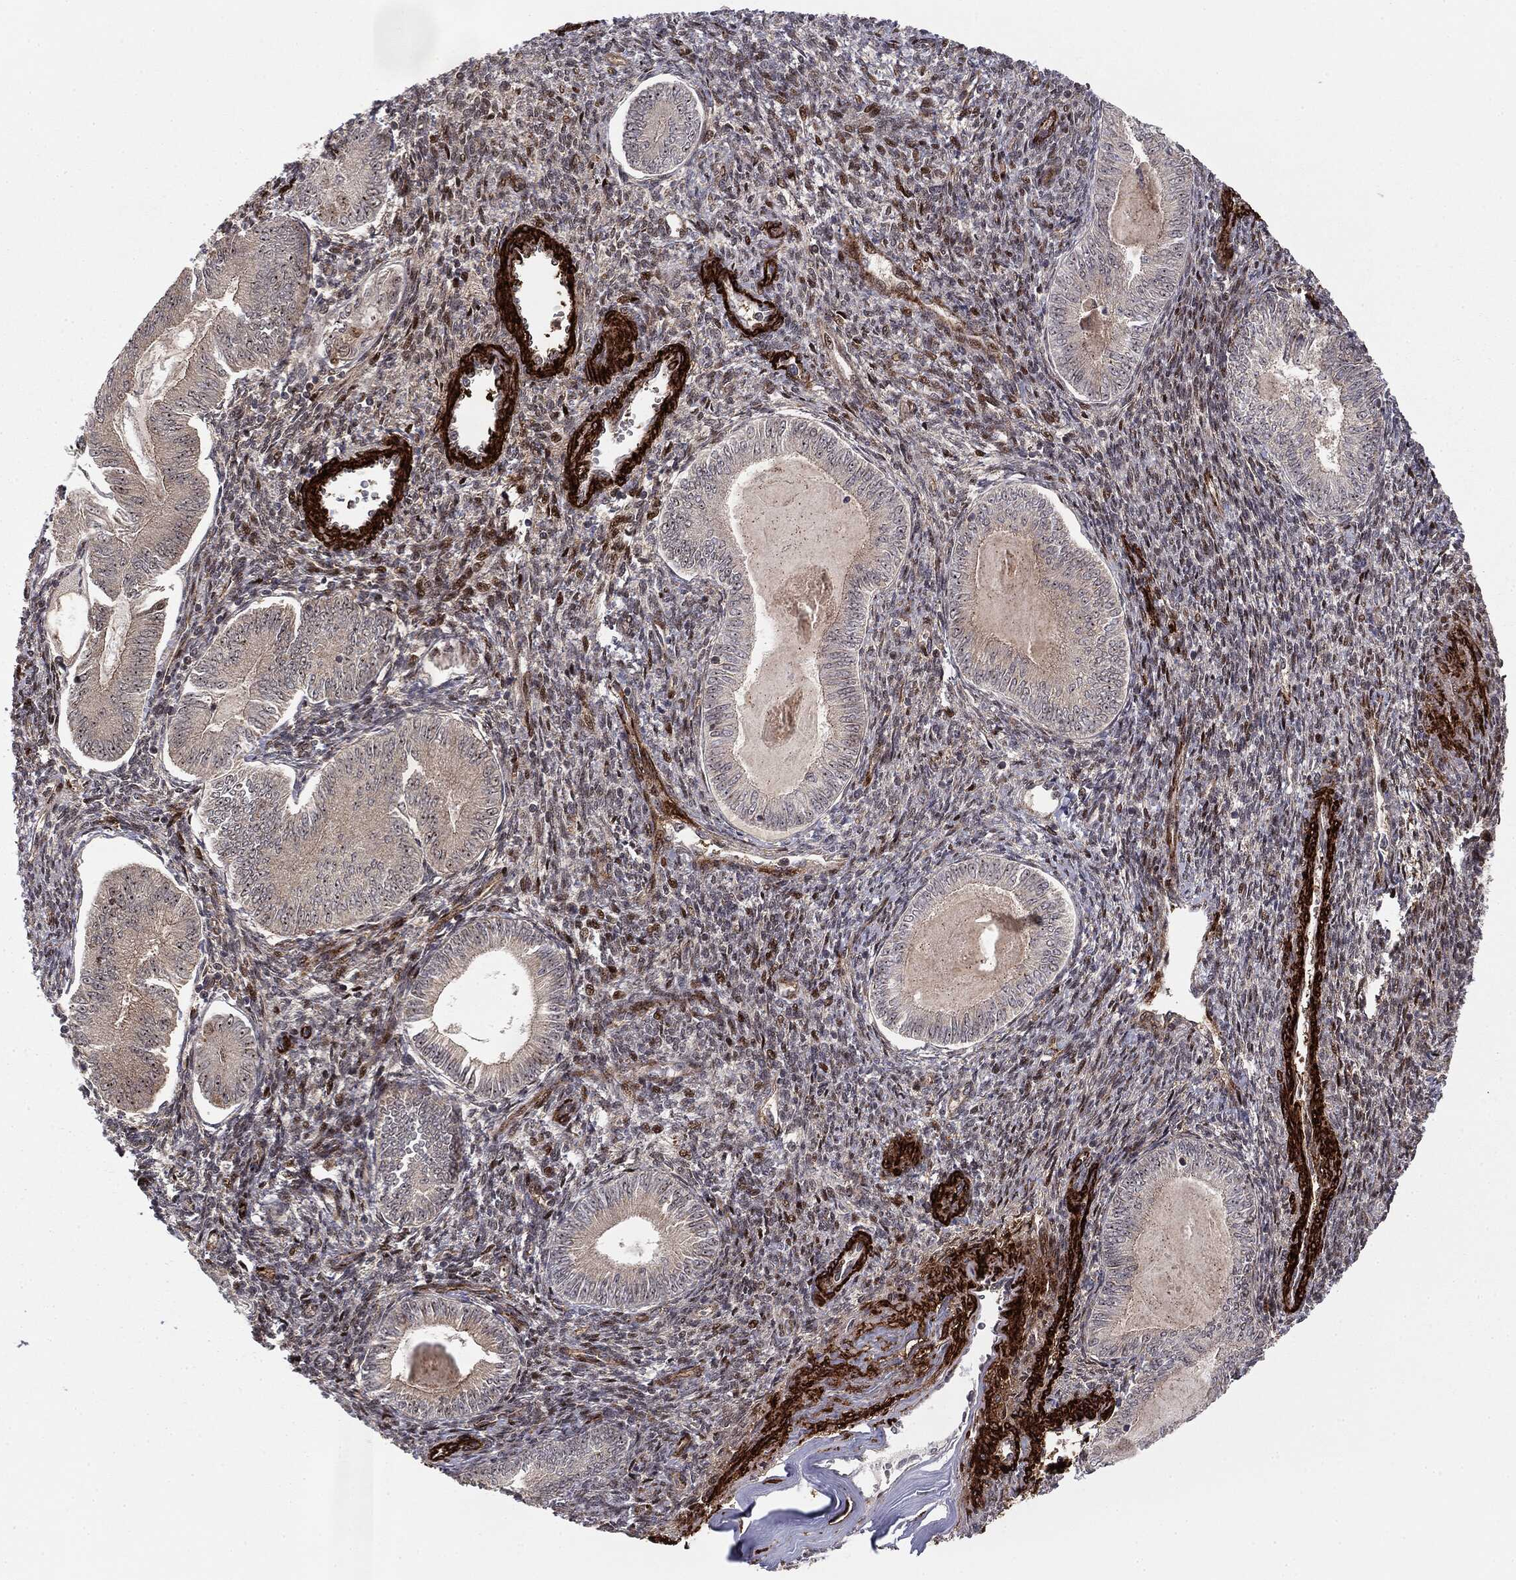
{"staining": {"intensity": "weak", "quantity": "<25%", "location": "cytoplasmic/membranous"}, "tissue": "endometrial cancer", "cell_type": "Tumor cells", "image_type": "cancer", "snomed": [{"axis": "morphology", "description": "Carcinoma, NOS"}, {"axis": "topography", "description": "Uterus"}], "caption": "Immunohistochemical staining of human endometrial cancer (carcinoma) exhibits no significant staining in tumor cells. The staining was performed using DAB (3,3'-diaminobenzidine) to visualize the protein expression in brown, while the nuclei were stained in blue with hematoxylin (Magnification: 20x).", "gene": "PTEN", "patient": {"sex": "female", "age": 76}}